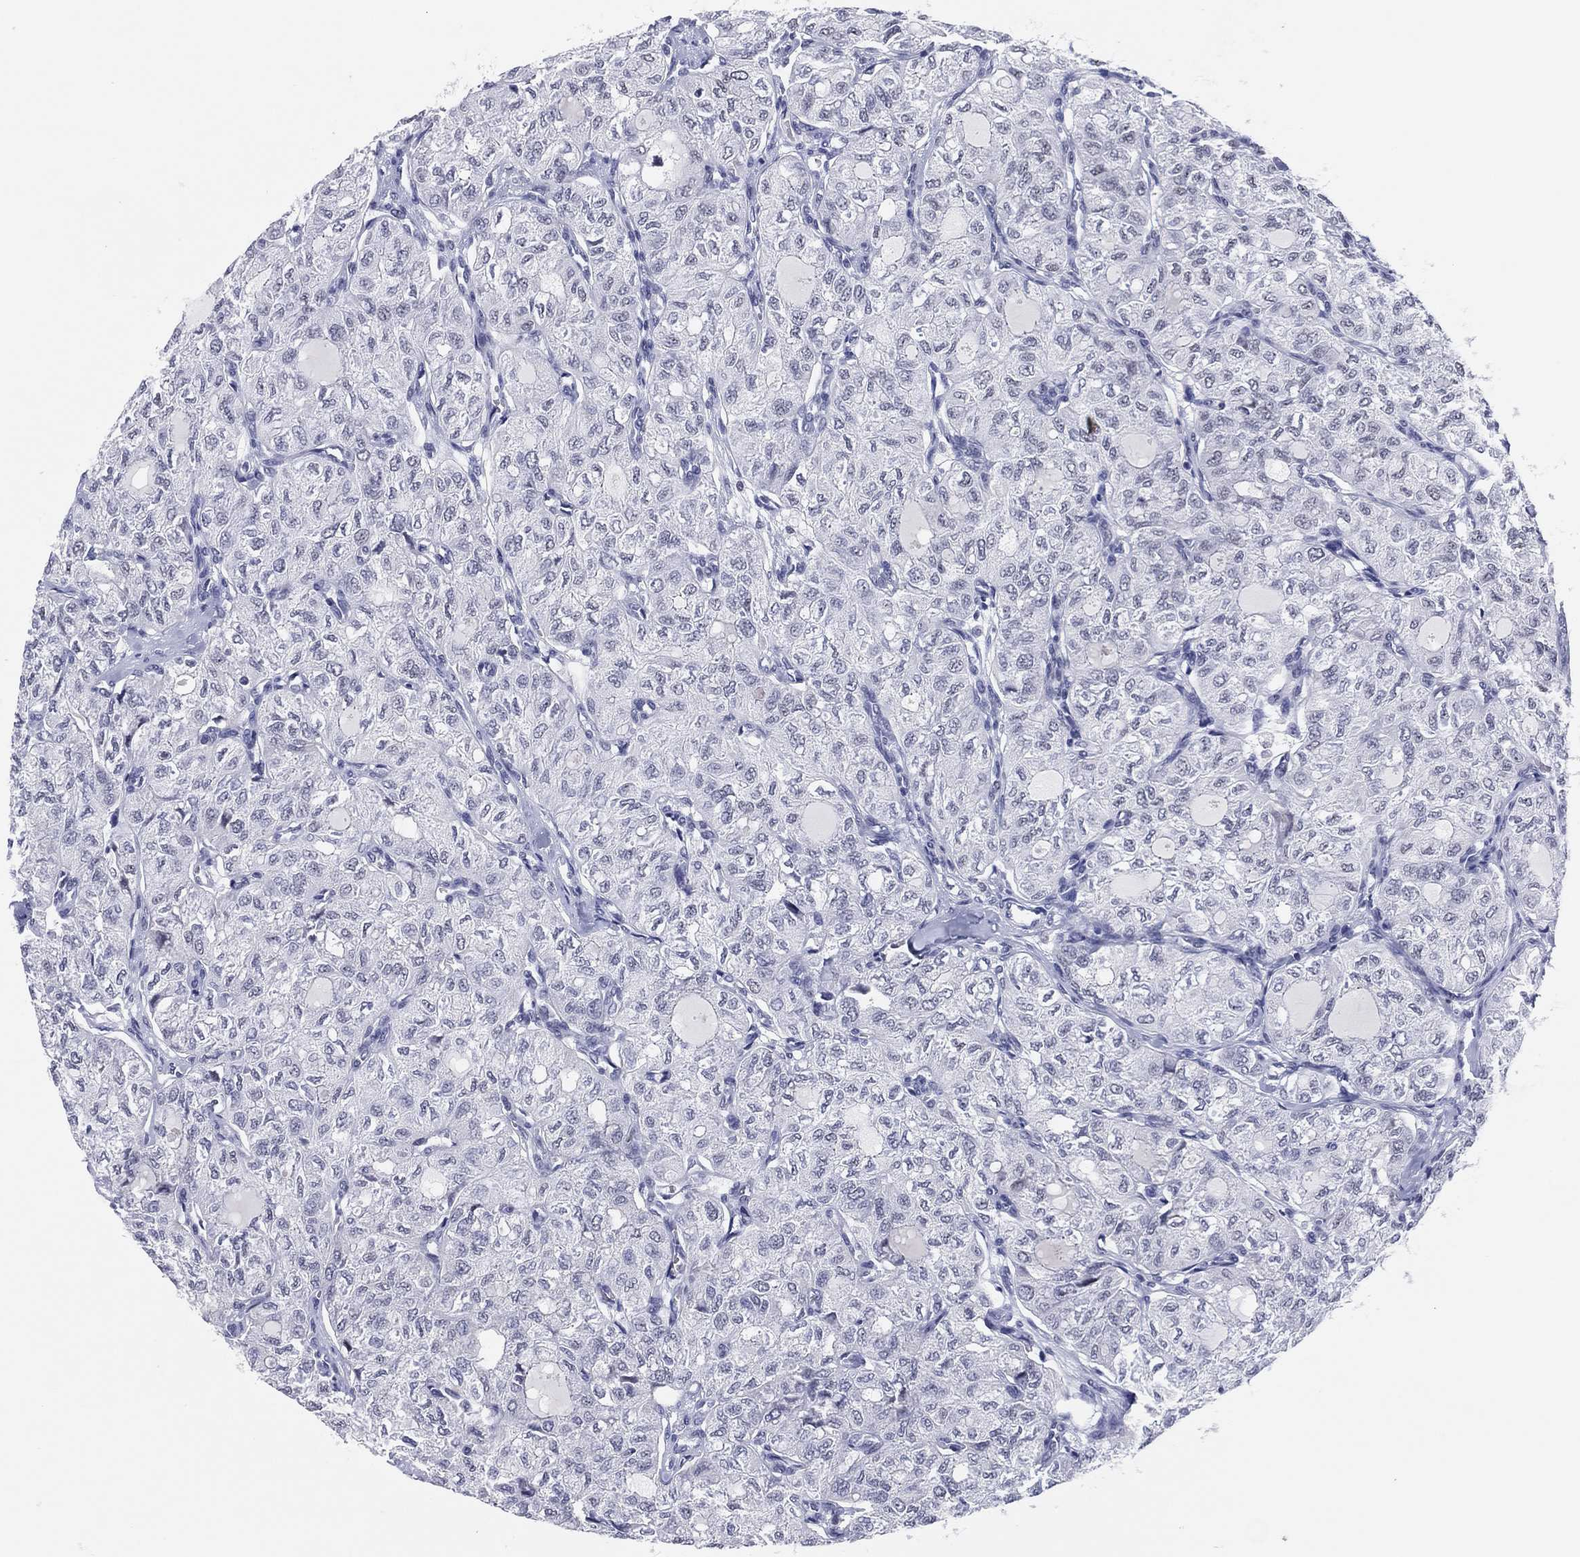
{"staining": {"intensity": "negative", "quantity": "none", "location": "none"}, "tissue": "thyroid cancer", "cell_type": "Tumor cells", "image_type": "cancer", "snomed": [{"axis": "morphology", "description": "Follicular adenoma carcinoma, NOS"}, {"axis": "topography", "description": "Thyroid gland"}], "caption": "Immunohistochemistry image of neoplastic tissue: thyroid follicular adenoma carcinoma stained with DAB (3,3'-diaminobenzidine) reveals no significant protein staining in tumor cells.", "gene": "MAPK8IP1", "patient": {"sex": "male", "age": 75}}